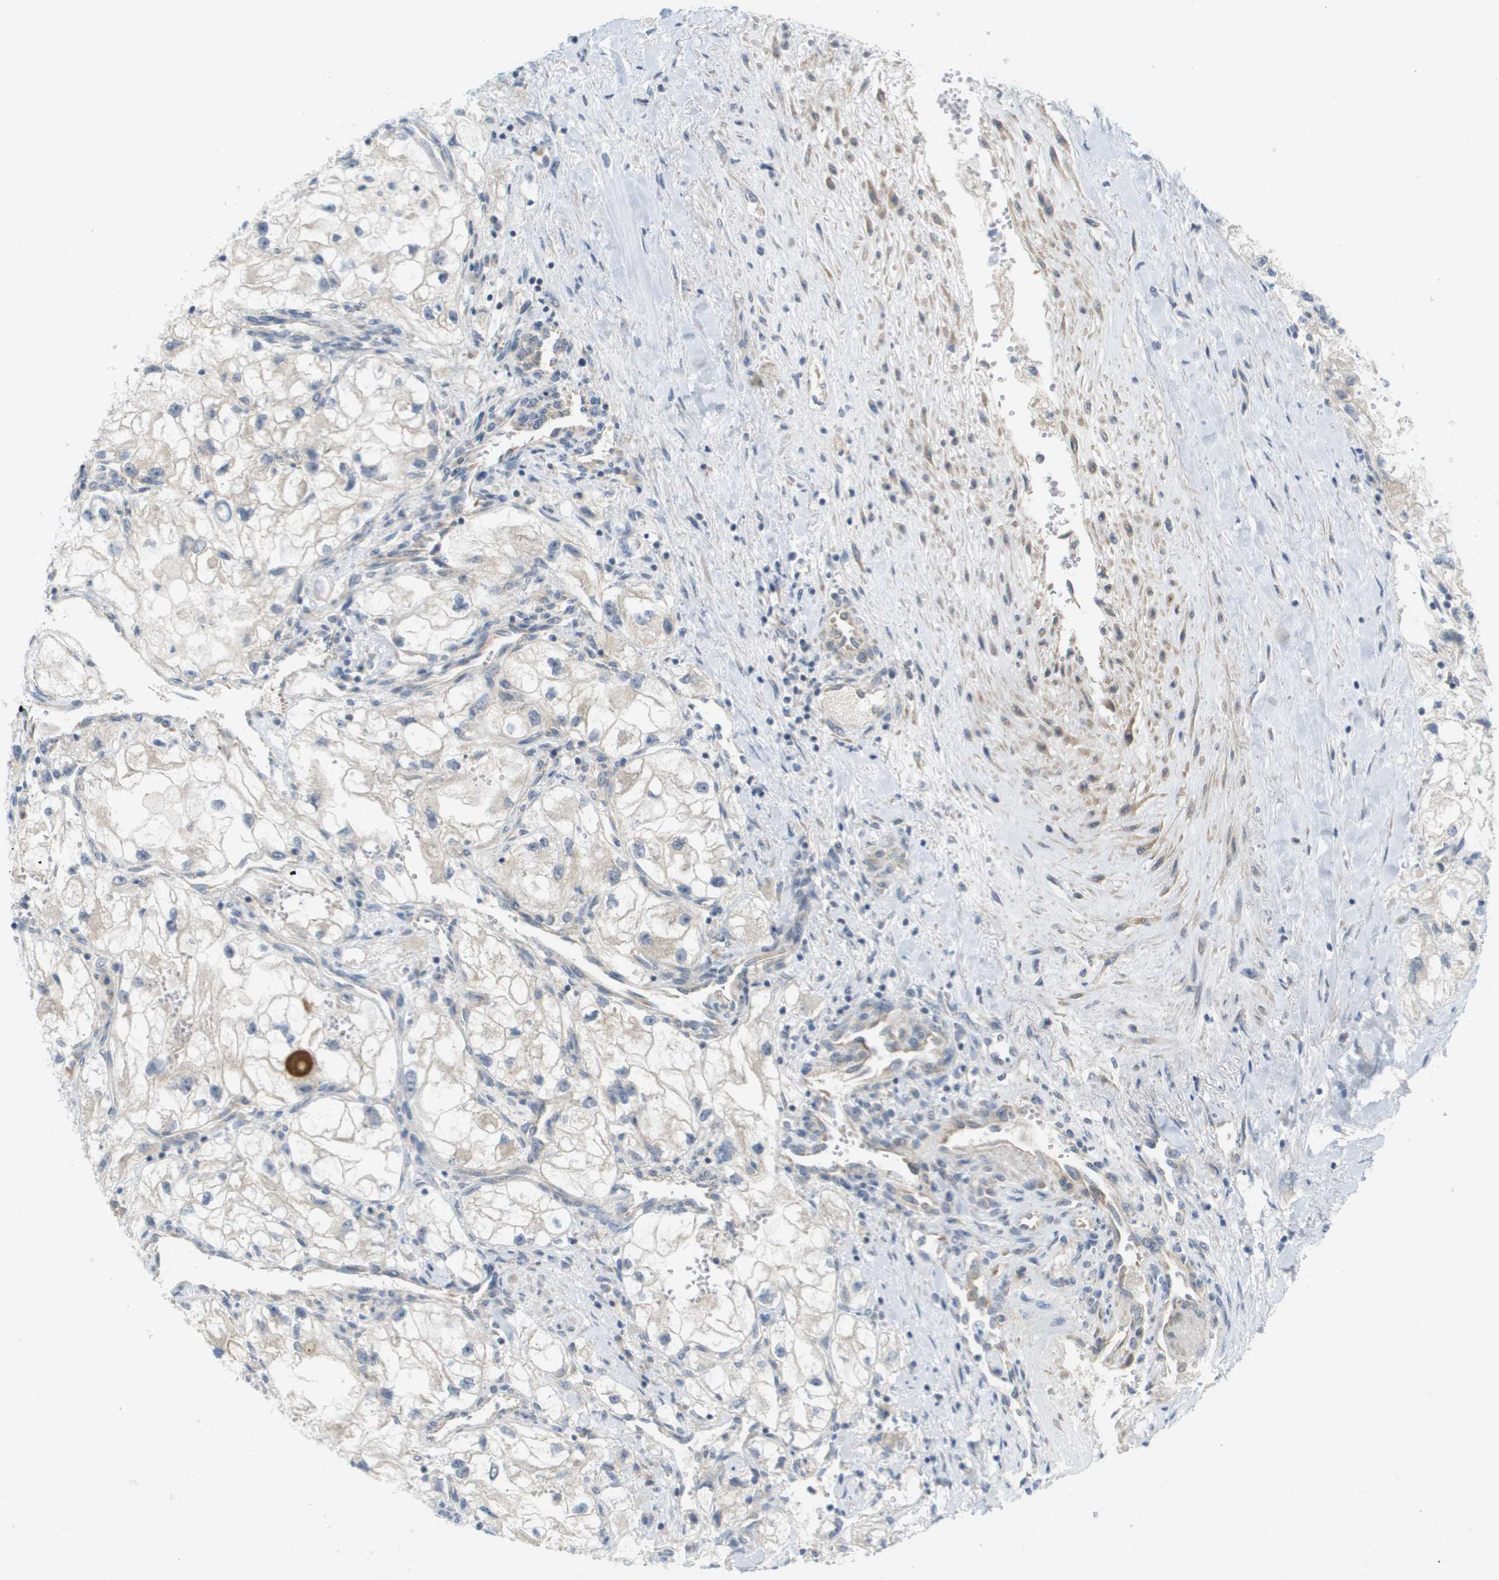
{"staining": {"intensity": "negative", "quantity": "none", "location": "none"}, "tissue": "renal cancer", "cell_type": "Tumor cells", "image_type": "cancer", "snomed": [{"axis": "morphology", "description": "Adenocarcinoma, NOS"}, {"axis": "topography", "description": "Kidney"}], "caption": "DAB (3,3'-diaminobenzidine) immunohistochemical staining of renal adenocarcinoma displays no significant positivity in tumor cells. Nuclei are stained in blue.", "gene": "PROC", "patient": {"sex": "female", "age": 70}}